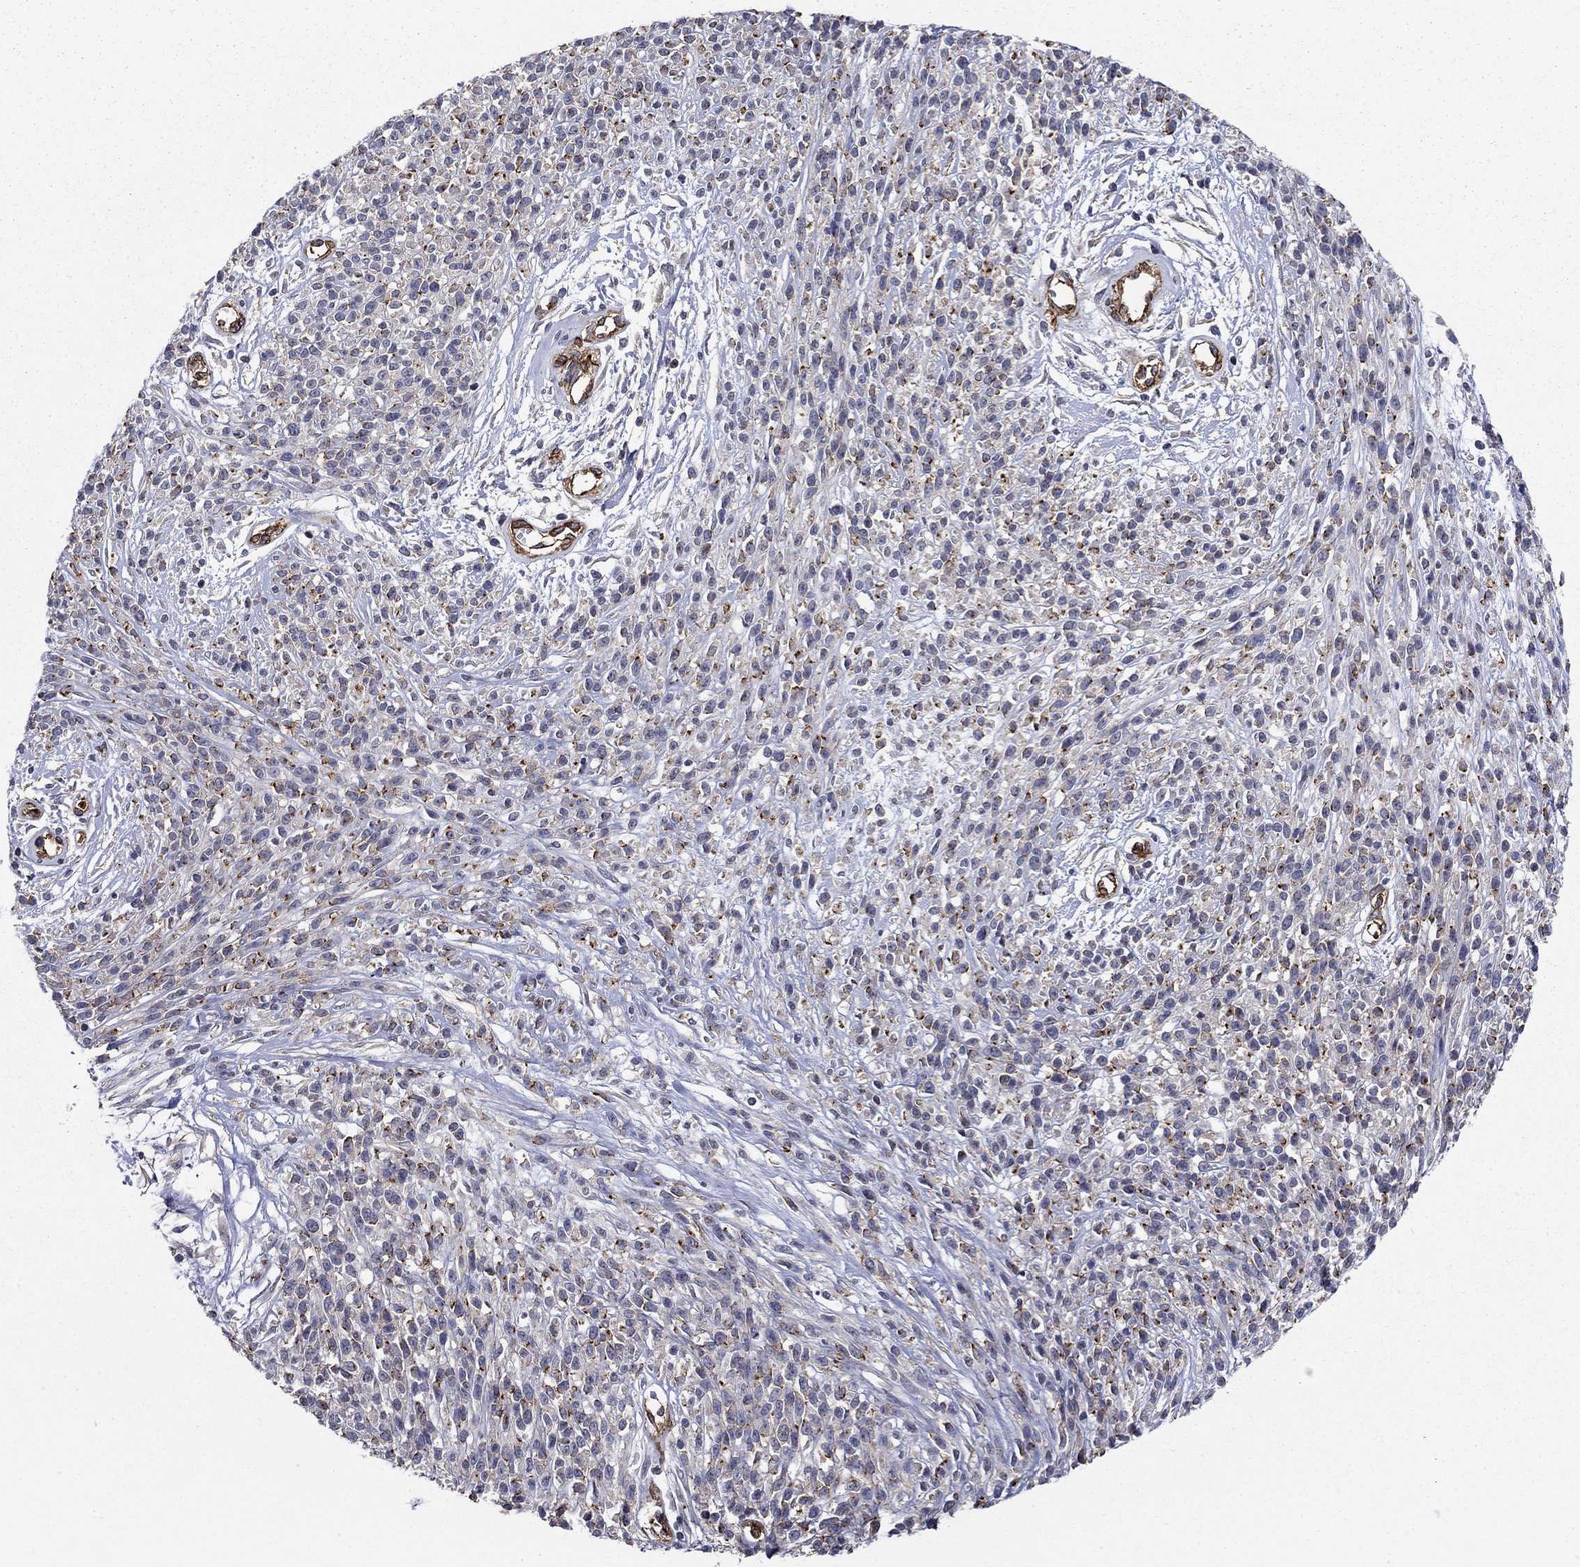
{"staining": {"intensity": "moderate", "quantity": "<25%", "location": "cytoplasmic/membranous"}, "tissue": "melanoma", "cell_type": "Tumor cells", "image_type": "cancer", "snomed": [{"axis": "morphology", "description": "Malignant melanoma, NOS"}, {"axis": "topography", "description": "Skin"}, {"axis": "topography", "description": "Skin of trunk"}], "caption": "Tumor cells display low levels of moderate cytoplasmic/membranous staining in about <25% of cells in melanoma.", "gene": "SYNC", "patient": {"sex": "male", "age": 74}}